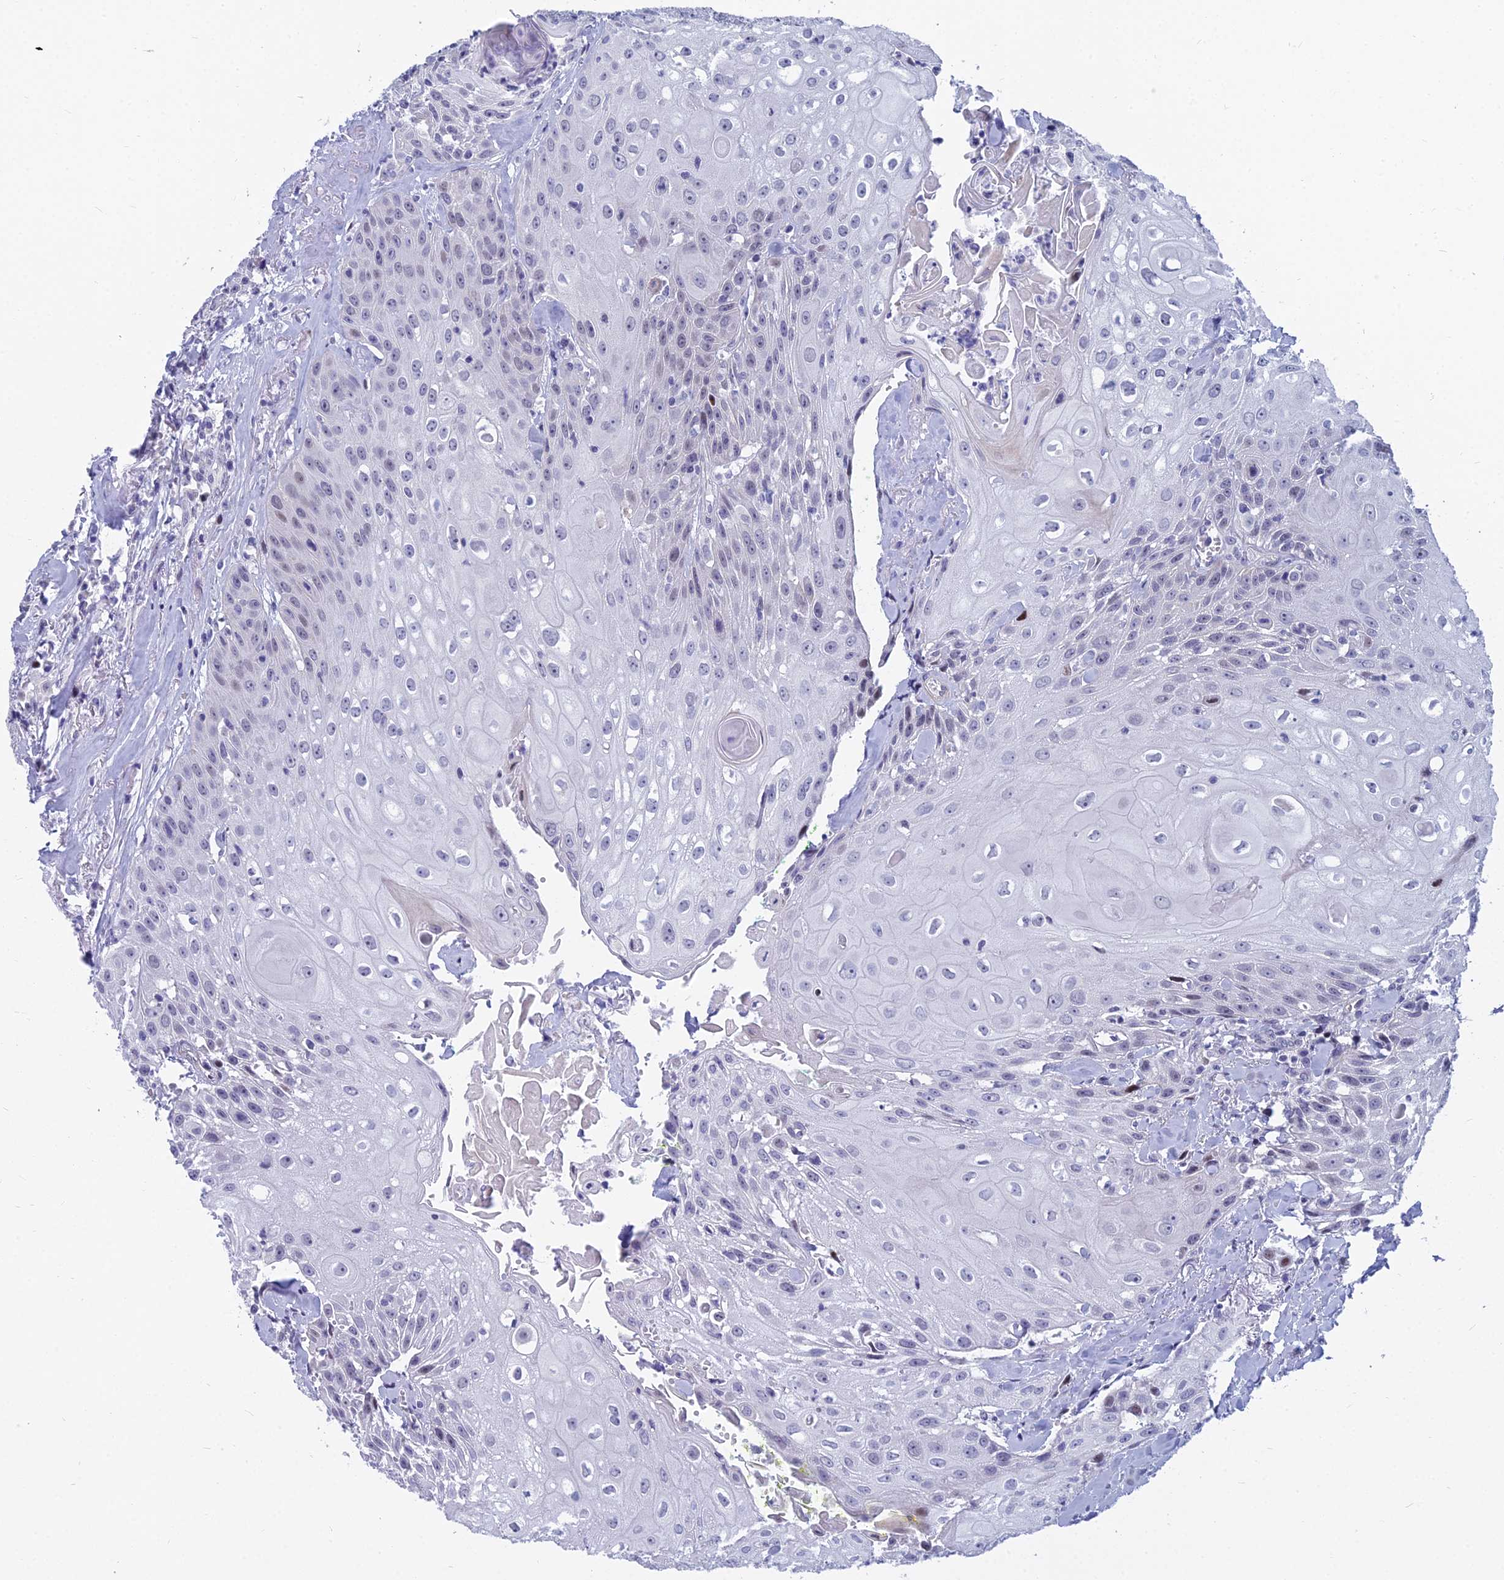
{"staining": {"intensity": "negative", "quantity": "none", "location": "none"}, "tissue": "head and neck cancer", "cell_type": "Tumor cells", "image_type": "cancer", "snomed": [{"axis": "morphology", "description": "Squamous cell carcinoma, NOS"}, {"axis": "topography", "description": "Oral tissue"}, {"axis": "topography", "description": "Head-Neck"}], "caption": "This histopathology image is of head and neck squamous cell carcinoma stained with immunohistochemistry (IHC) to label a protein in brown with the nuclei are counter-stained blue. There is no positivity in tumor cells. The staining was performed using DAB (3,3'-diaminobenzidine) to visualize the protein expression in brown, while the nuclei were stained in blue with hematoxylin (Magnification: 20x).", "gene": "MYBPC2", "patient": {"sex": "female", "age": 82}}